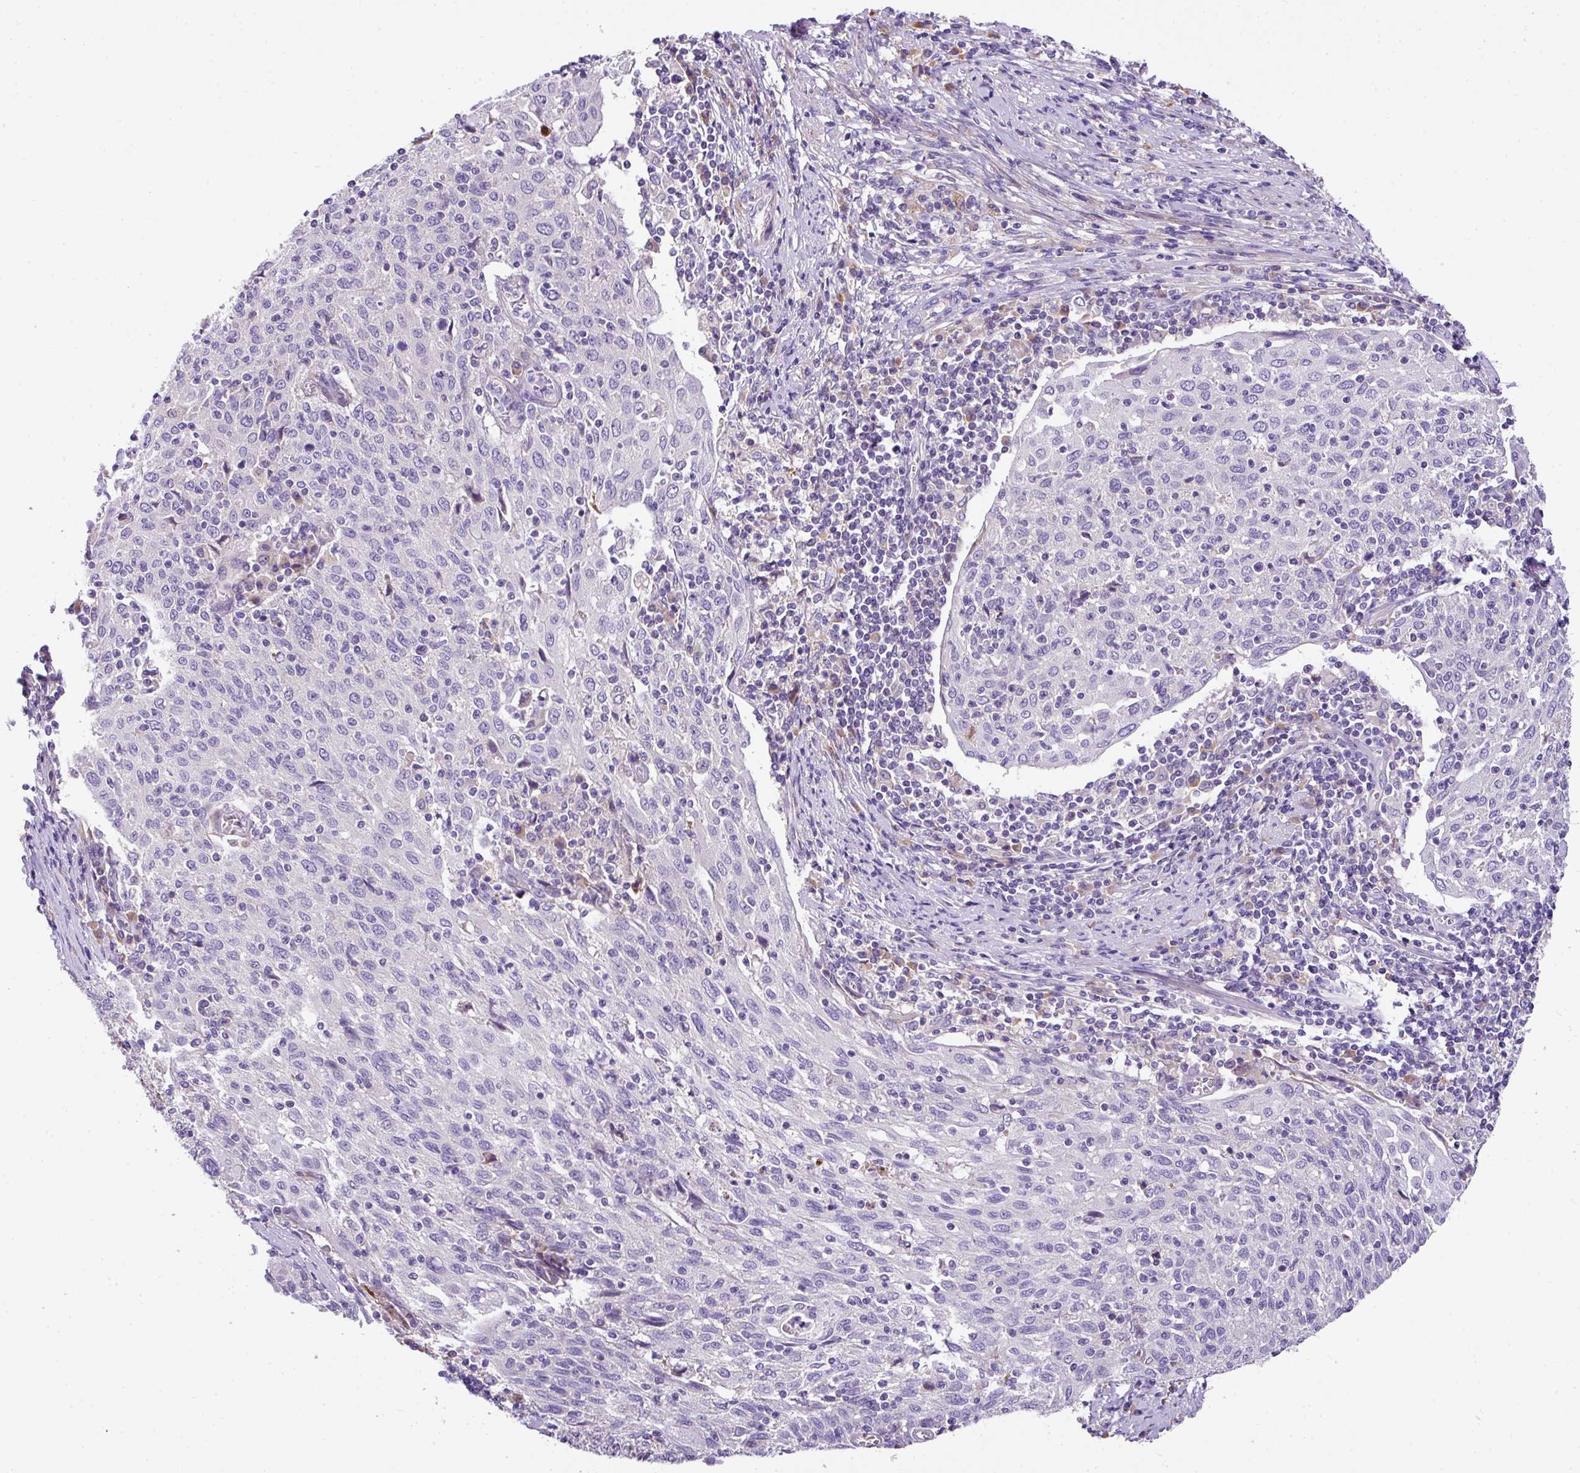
{"staining": {"intensity": "negative", "quantity": "none", "location": "none"}, "tissue": "cervical cancer", "cell_type": "Tumor cells", "image_type": "cancer", "snomed": [{"axis": "morphology", "description": "Squamous cell carcinoma, NOS"}, {"axis": "topography", "description": "Cervix"}], "caption": "This is an immunohistochemistry (IHC) photomicrograph of human cervical cancer (squamous cell carcinoma). There is no positivity in tumor cells.", "gene": "ANXA2R", "patient": {"sex": "female", "age": 52}}